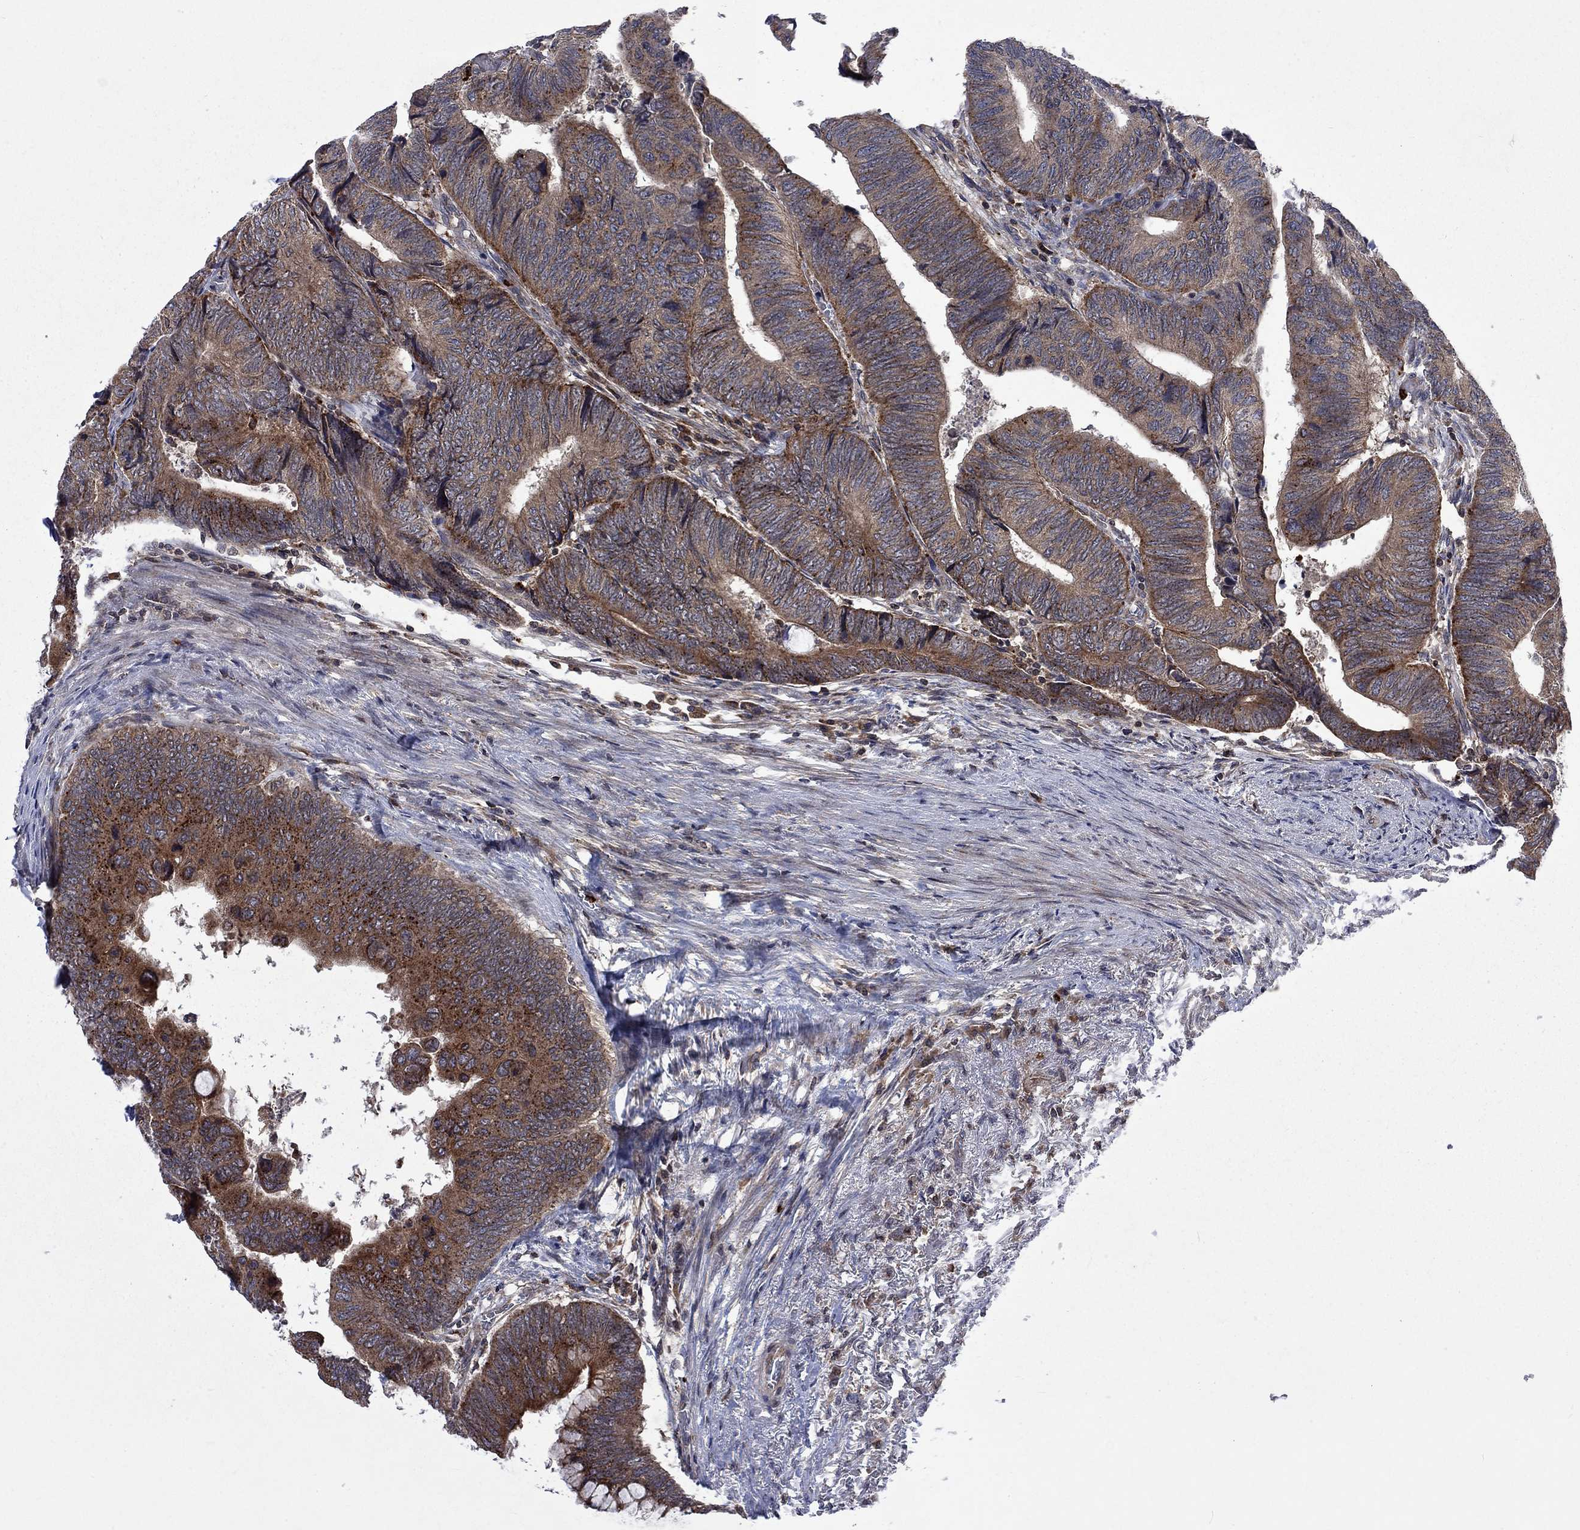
{"staining": {"intensity": "moderate", "quantity": "25%-75%", "location": "cytoplasmic/membranous"}, "tissue": "colorectal cancer", "cell_type": "Tumor cells", "image_type": "cancer", "snomed": [{"axis": "morphology", "description": "Normal tissue, NOS"}, {"axis": "morphology", "description": "Adenocarcinoma, NOS"}, {"axis": "topography", "description": "Rectum"}, {"axis": "topography", "description": "Peripheral nerve tissue"}], "caption": "A photomicrograph of colorectal cancer (adenocarcinoma) stained for a protein demonstrates moderate cytoplasmic/membranous brown staining in tumor cells.", "gene": "TMEM33", "patient": {"sex": "male", "age": 92}}